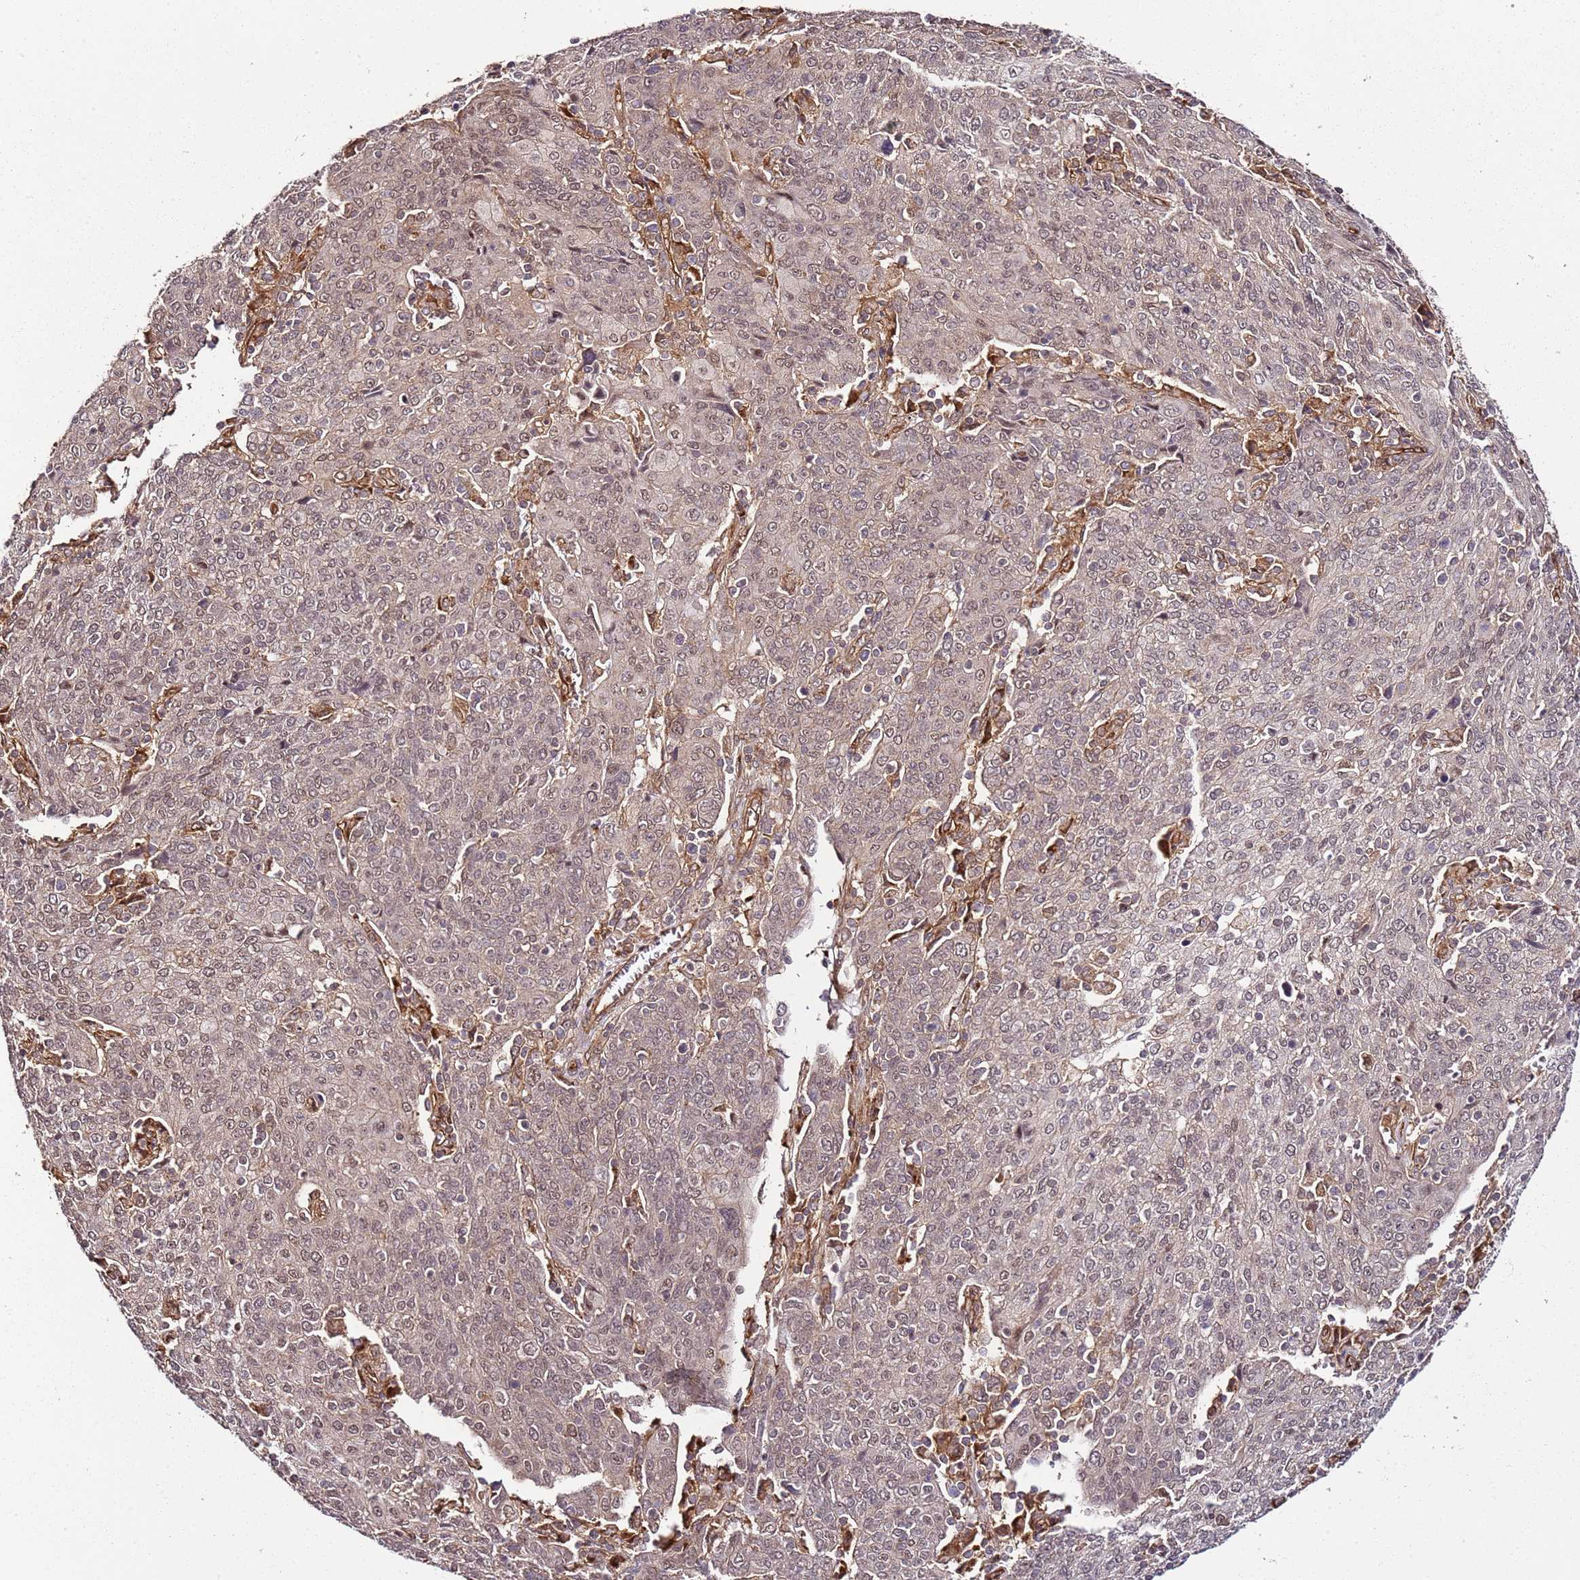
{"staining": {"intensity": "weak", "quantity": ">75%", "location": "nuclear"}, "tissue": "cervical cancer", "cell_type": "Tumor cells", "image_type": "cancer", "snomed": [{"axis": "morphology", "description": "Squamous cell carcinoma, NOS"}, {"axis": "topography", "description": "Cervix"}], "caption": "Tumor cells reveal low levels of weak nuclear staining in about >75% of cells in human cervical squamous cell carcinoma. The protein of interest is shown in brown color, while the nuclei are stained blue.", "gene": "CCNYL1", "patient": {"sex": "female", "age": 67}}